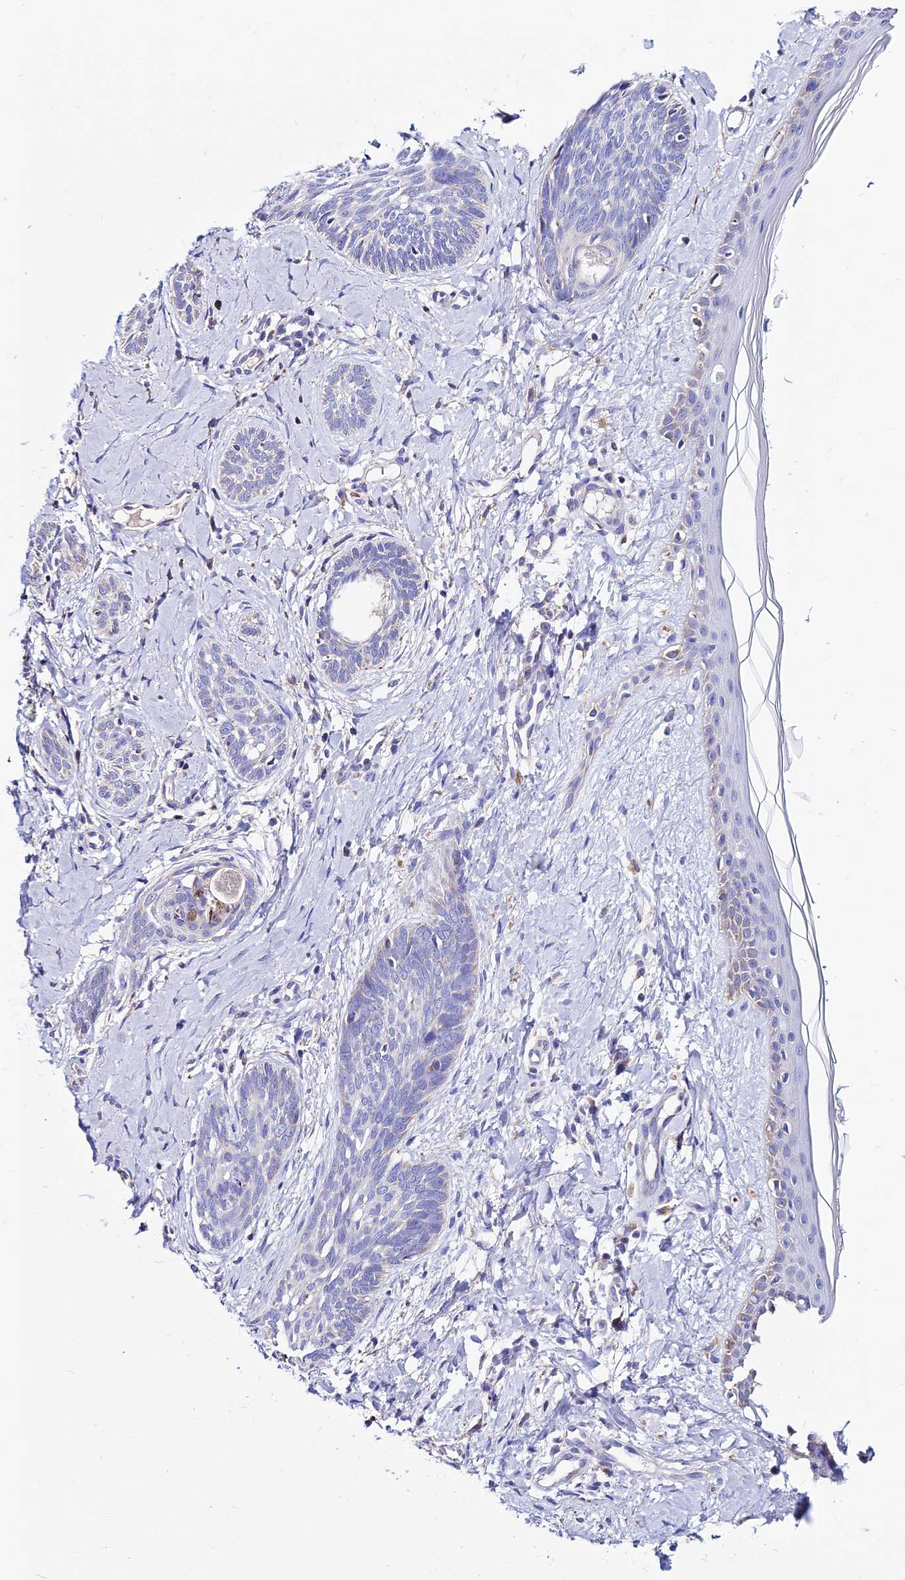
{"staining": {"intensity": "negative", "quantity": "none", "location": "none"}, "tissue": "skin cancer", "cell_type": "Tumor cells", "image_type": "cancer", "snomed": [{"axis": "morphology", "description": "Basal cell carcinoma"}, {"axis": "topography", "description": "Skin"}], "caption": "DAB (3,3'-diaminobenzidine) immunohistochemical staining of human skin basal cell carcinoma shows no significant positivity in tumor cells.", "gene": "TYW5", "patient": {"sex": "female", "age": 81}}